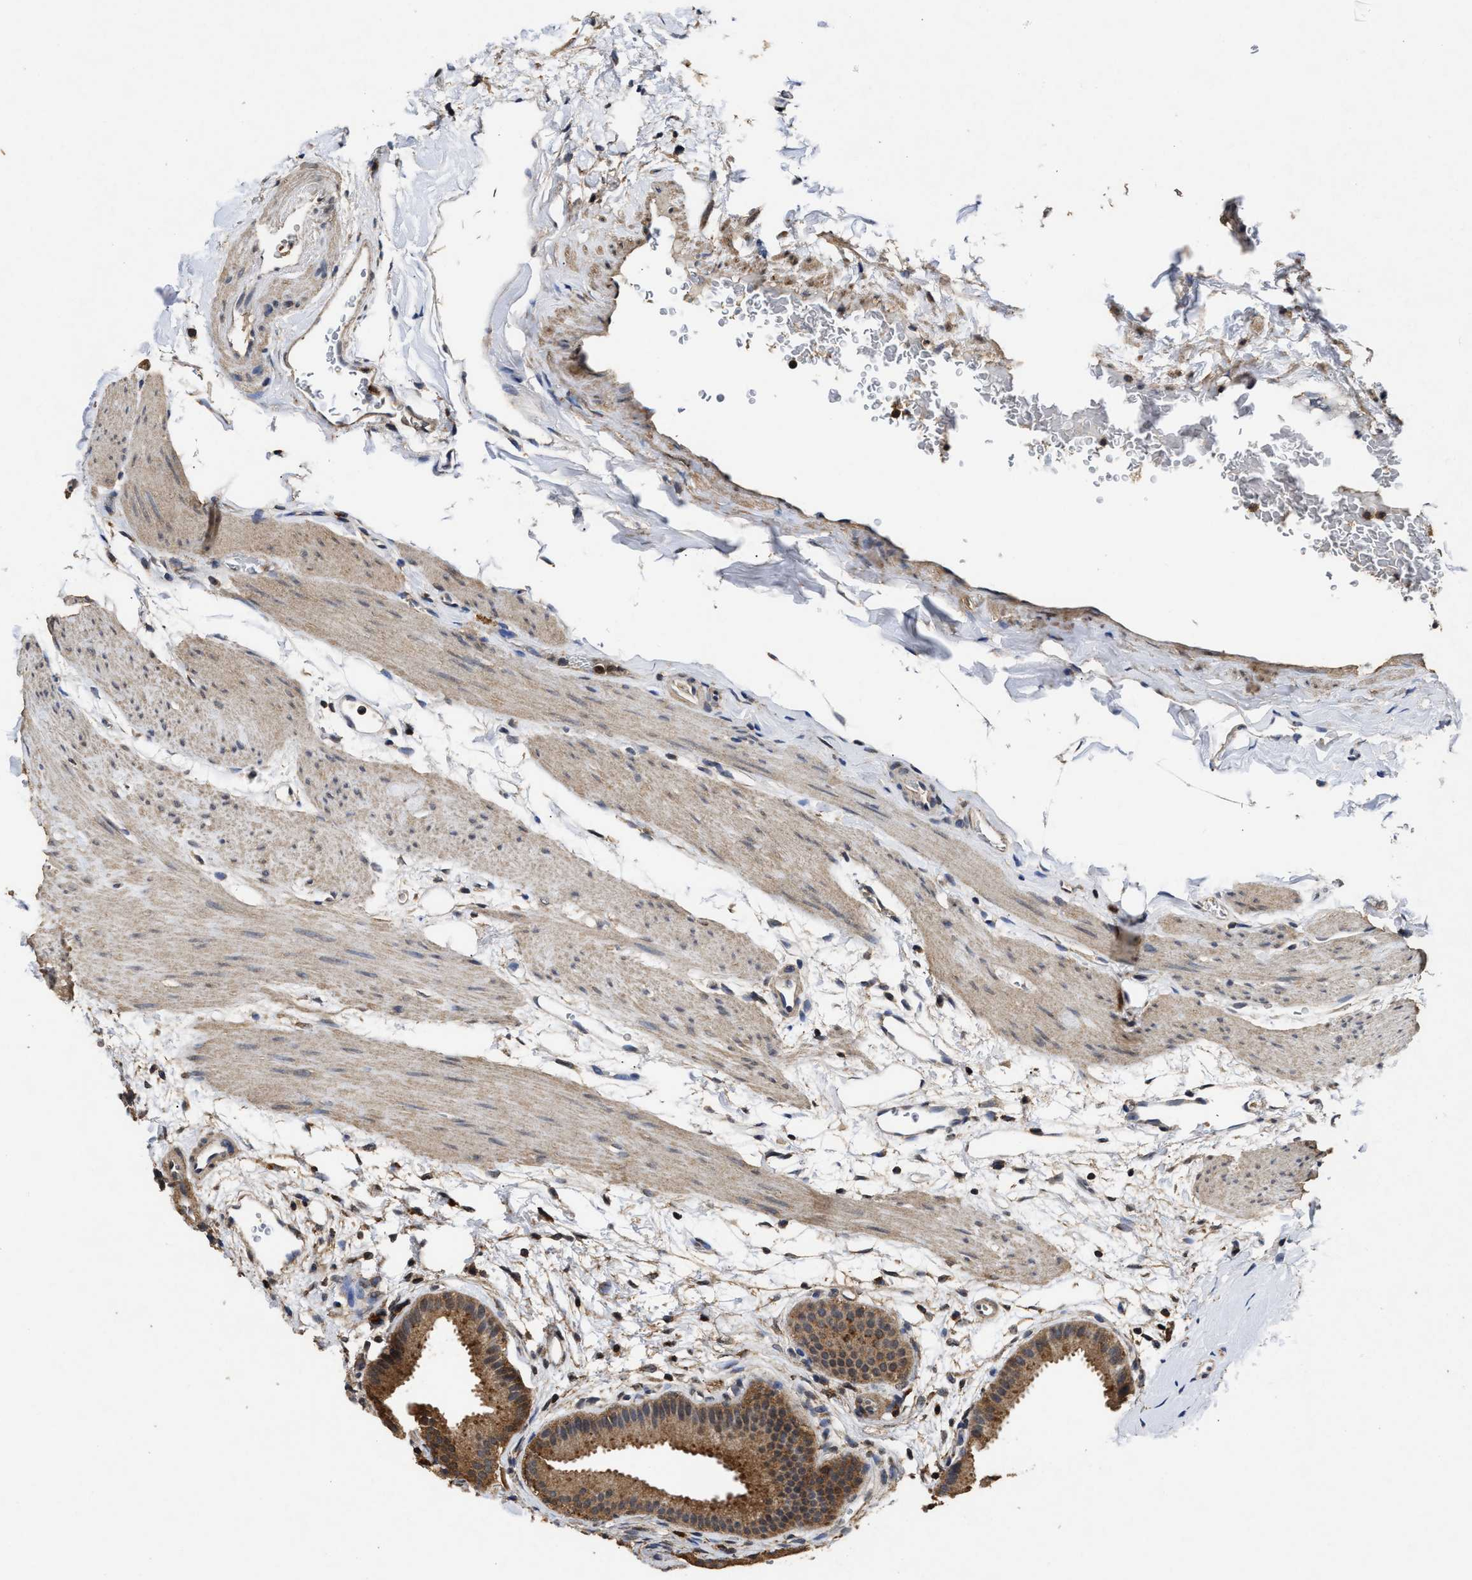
{"staining": {"intensity": "moderate", "quantity": ">75%", "location": "cytoplasmic/membranous"}, "tissue": "gallbladder", "cell_type": "Glandular cells", "image_type": "normal", "snomed": [{"axis": "morphology", "description": "Normal tissue, NOS"}, {"axis": "topography", "description": "Gallbladder"}], "caption": "Brown immunohistochemical staining in benign human gallbladder shows moderate cytoplasmic/membranous staining in about >75% of glandular cells.", "gene": "ACAT2", "patient": {"sex": "female", "age": 64}}